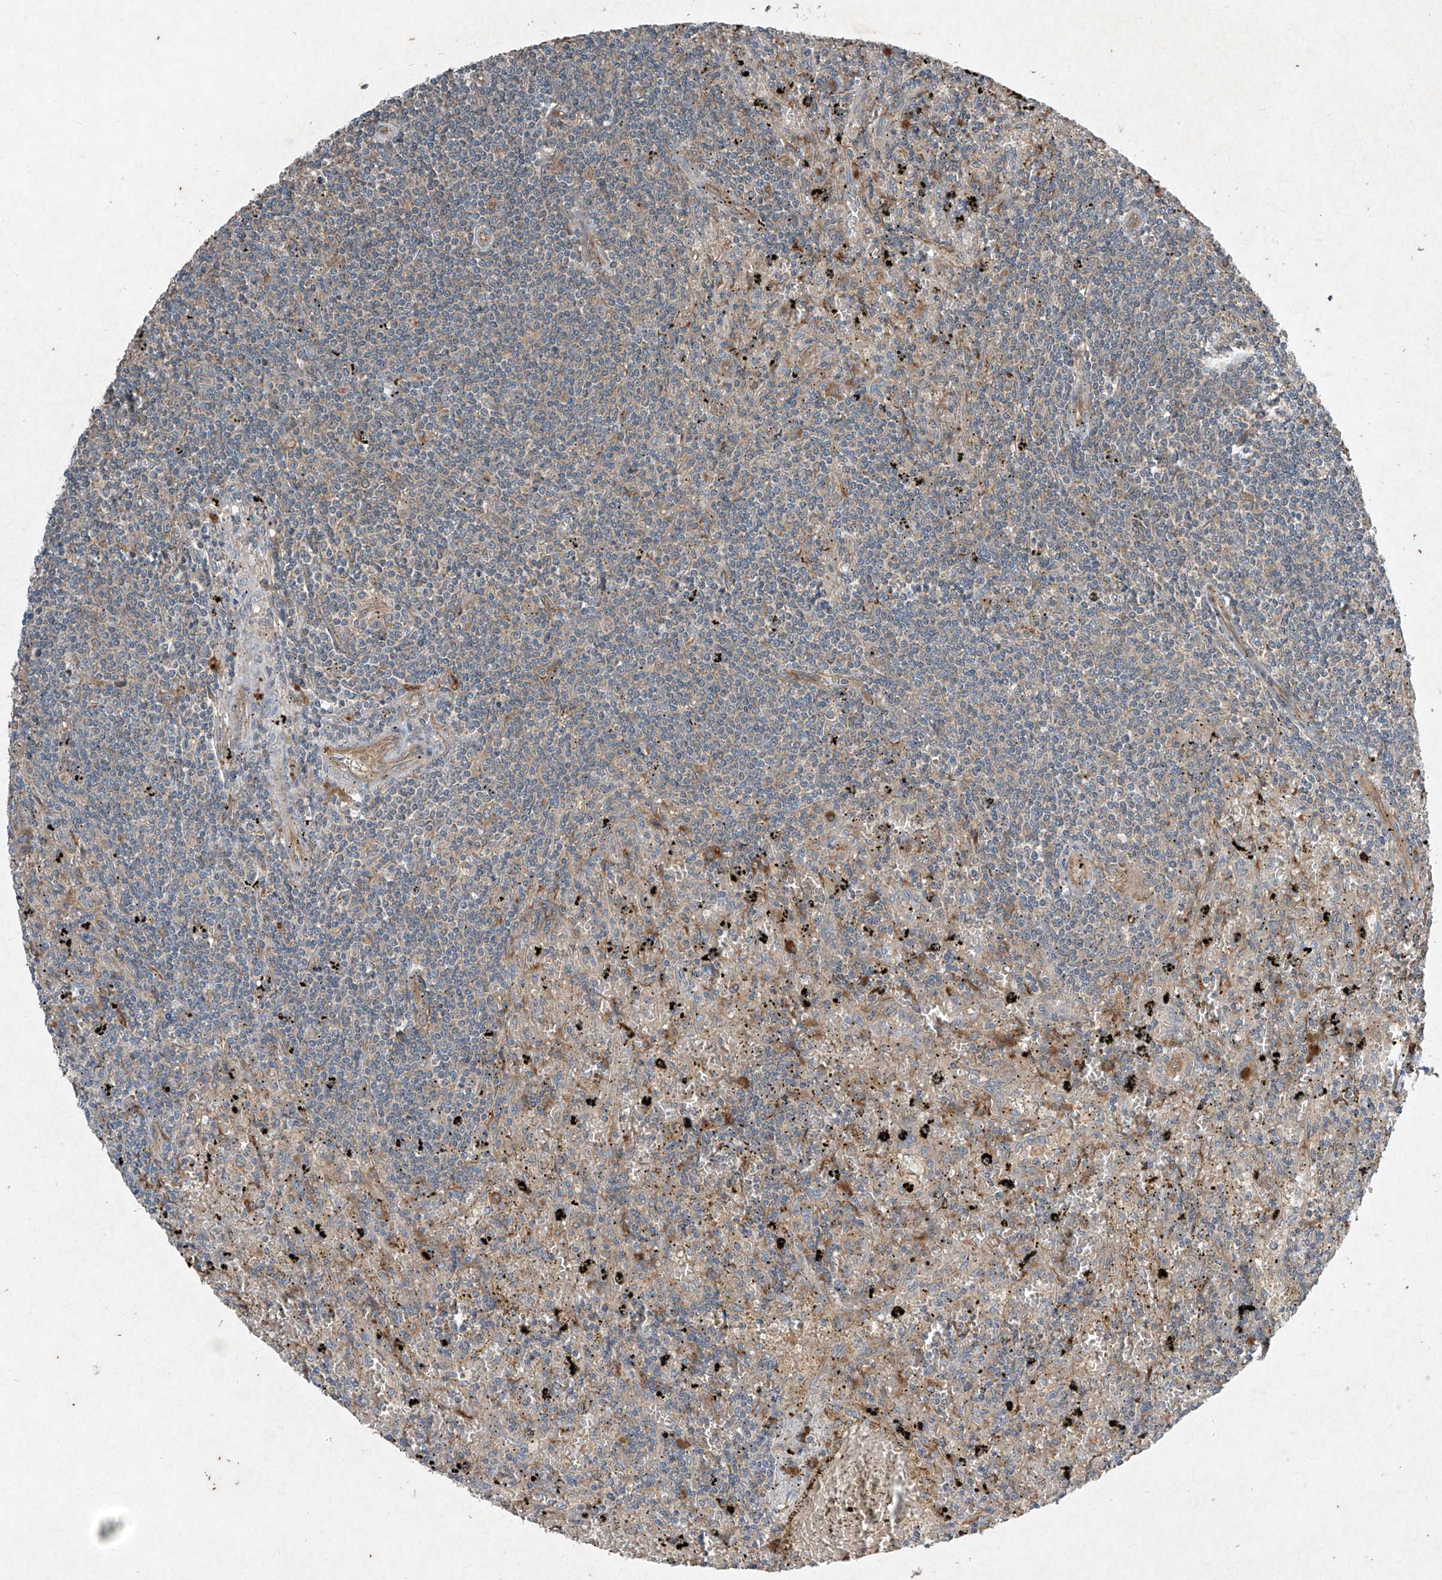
{"staining": {"intensity": "negative", "quantity": "none", "location": "none"}, "tissue": "lymphoma", "cell_type": "Tumor cells", "image_type": "cancer", "snomed": [{"axis": "morphology", "description": "Malignant lymphoma, non-Hodgkin's type, Low grade"}, {"axis": "topography", "description": "Spleen"}], "caption": "The image reveals no staining of tumor cells in lymphoma. The staining is performed using DAB (3,3'-diaminobenzidine) brown chromogen with nuclei counter-stained in using hematoxylin.", "gene": "FOXRED2", "patient": {"sex": "male", "age": 76}}